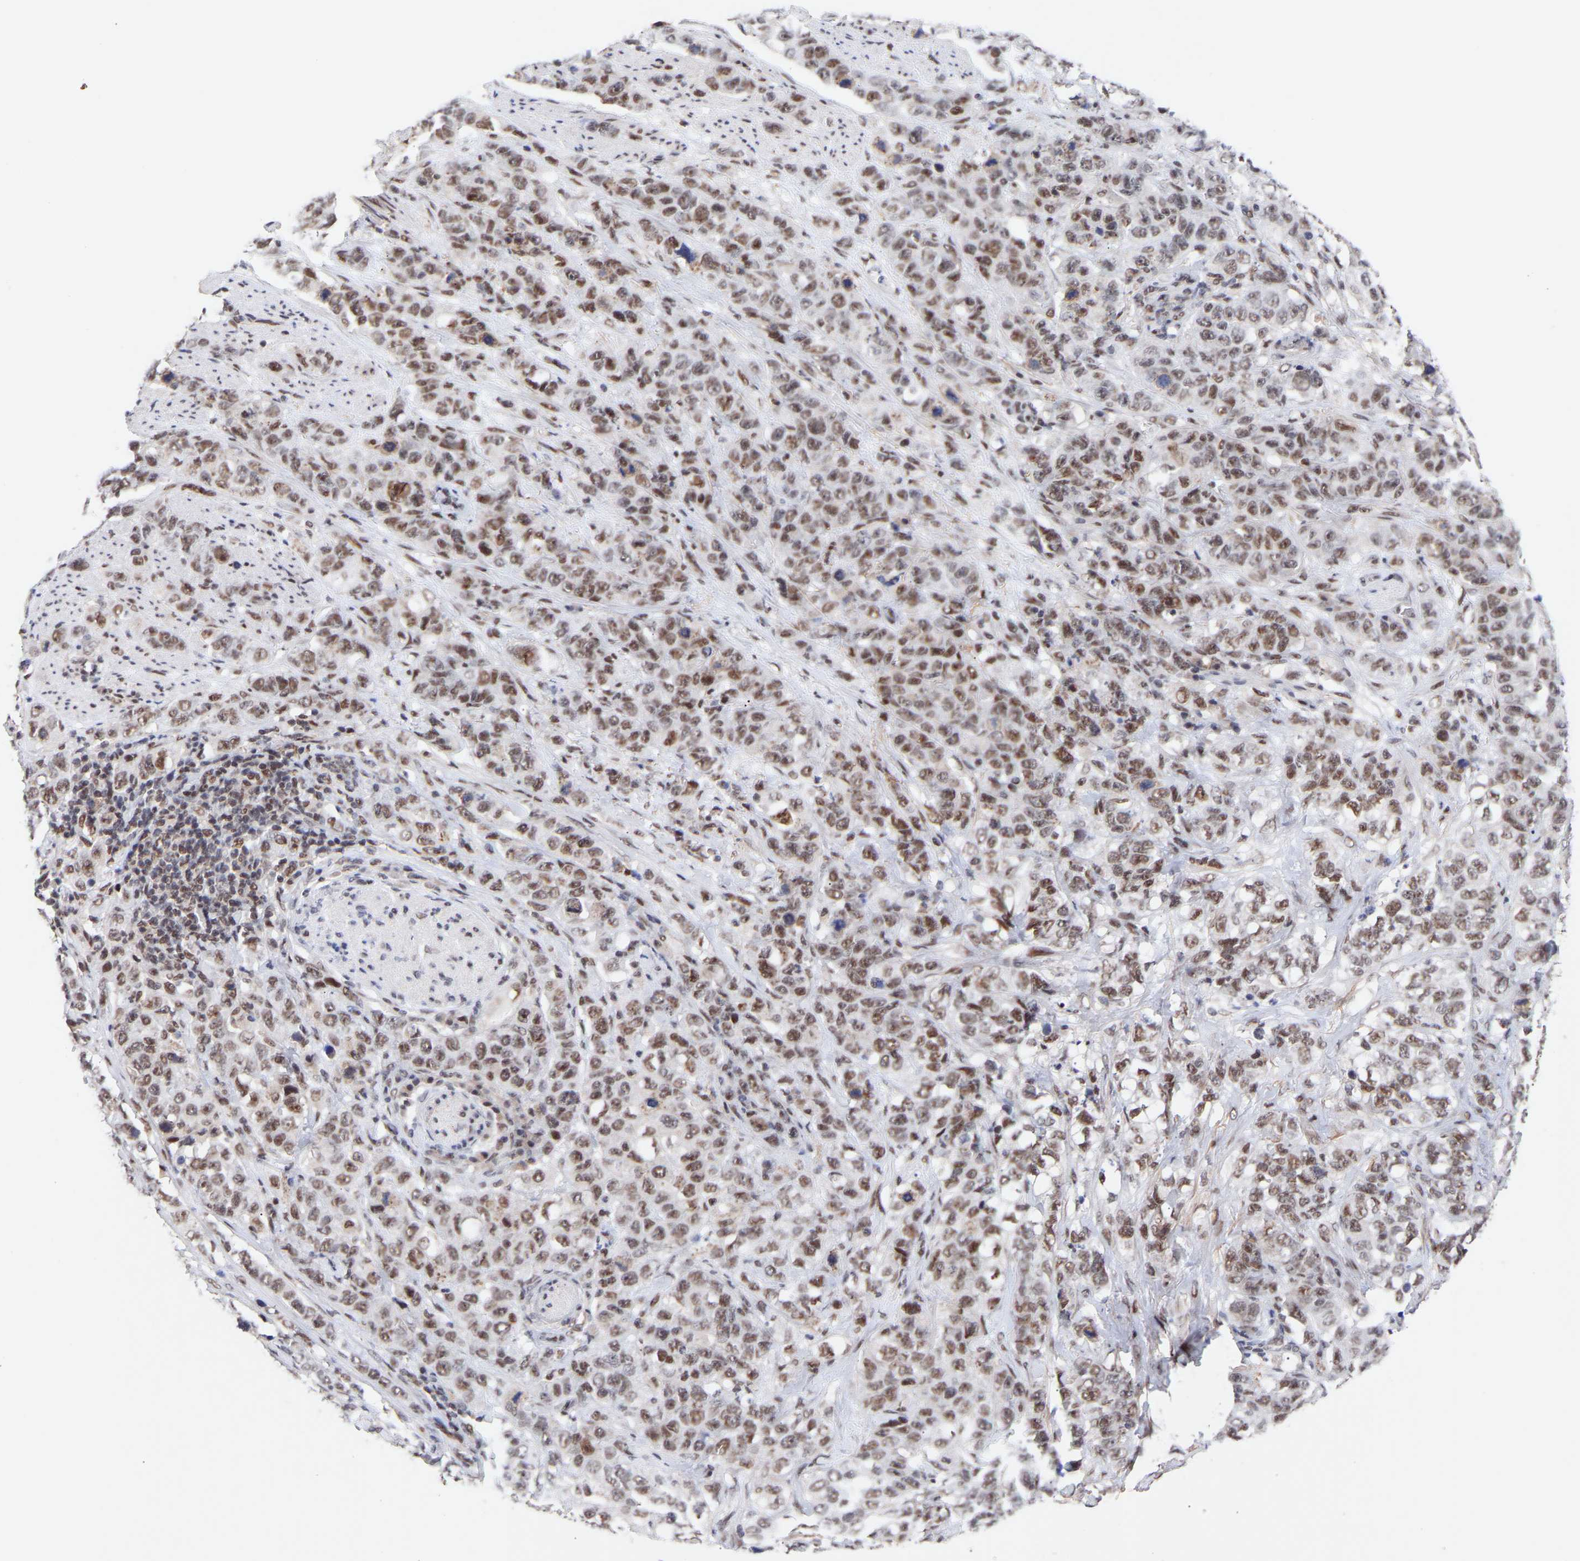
{"staining": {"intensity": "moderate", "quantity": ">75%", "location": "nuclear"}, "tissue": "stomach cancer", "cell_type": "Tumor cells", "image_type": "cancer", "snomed": [{"axis": "morphology", "description": "Adenocarcinoma, NOS"}, {"axis": "topography", "description": "Stomach"}], "caption": "This is an image of immunohistochemistry (IHC) staining of stomach cancer (adenocarcinoma), which shows moderate expression in the nuclear of tumor cells.", "gene": "RBM15", "patient": {"sex": "male", "age": 48}}